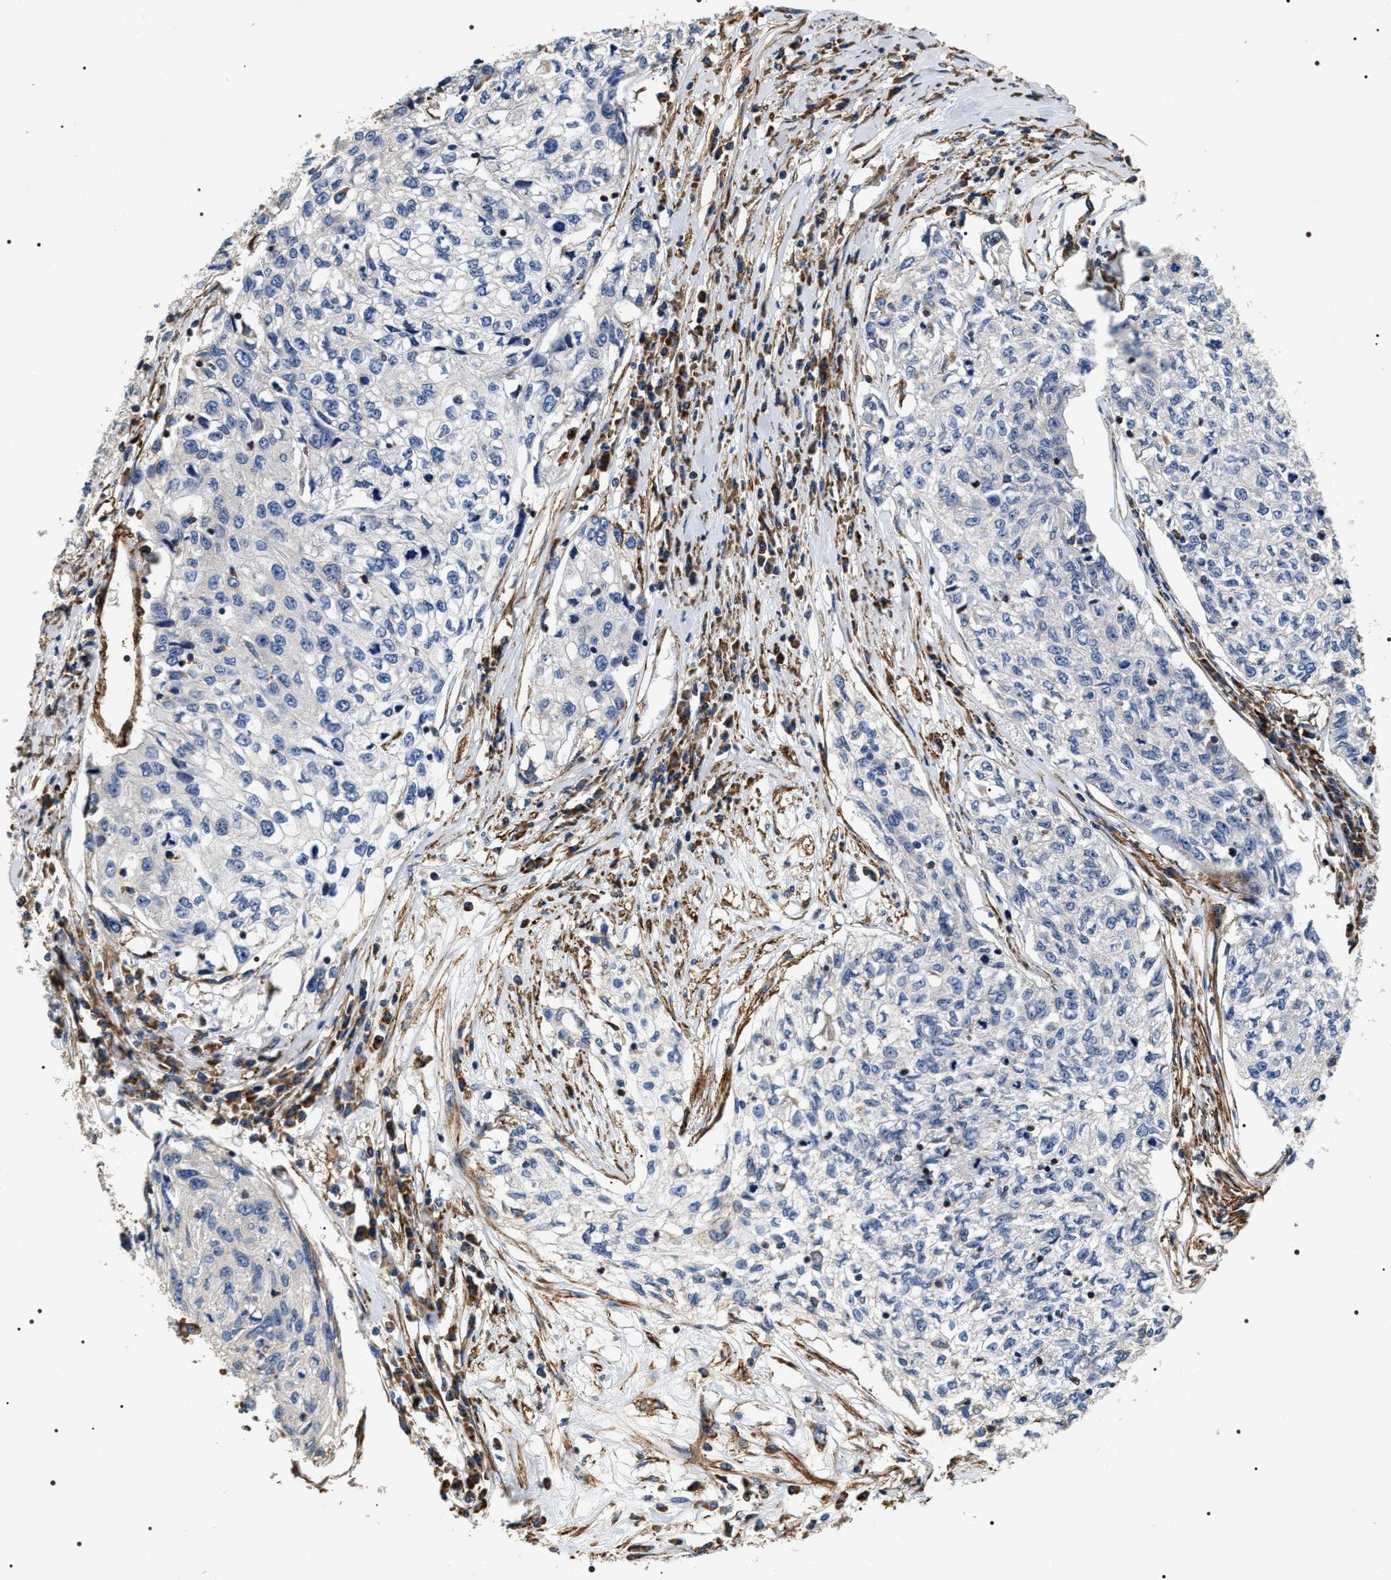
{"staining": {"intensity": "negative", "quantity": "none", "location": "none"}, "tissue": "cervical cancer", "cell_type": "Tumor cells", "image_type": "cancer", "snomed": [{"axis": "morphology", "description": "Squamous cell carcinoma, NOS"}, {"axis": "topography", "description": "Cervix"}], "caption": "A high-resolution histopathology image shows immunohistochemistry (IHC) staining of cervical cancer, which displays no significant expression in tumor cells. (DAB immunohistochemistry, high magnification).", "gene": "ZC3HAV1L", "patient": {"sex": "female", "age": 57}}